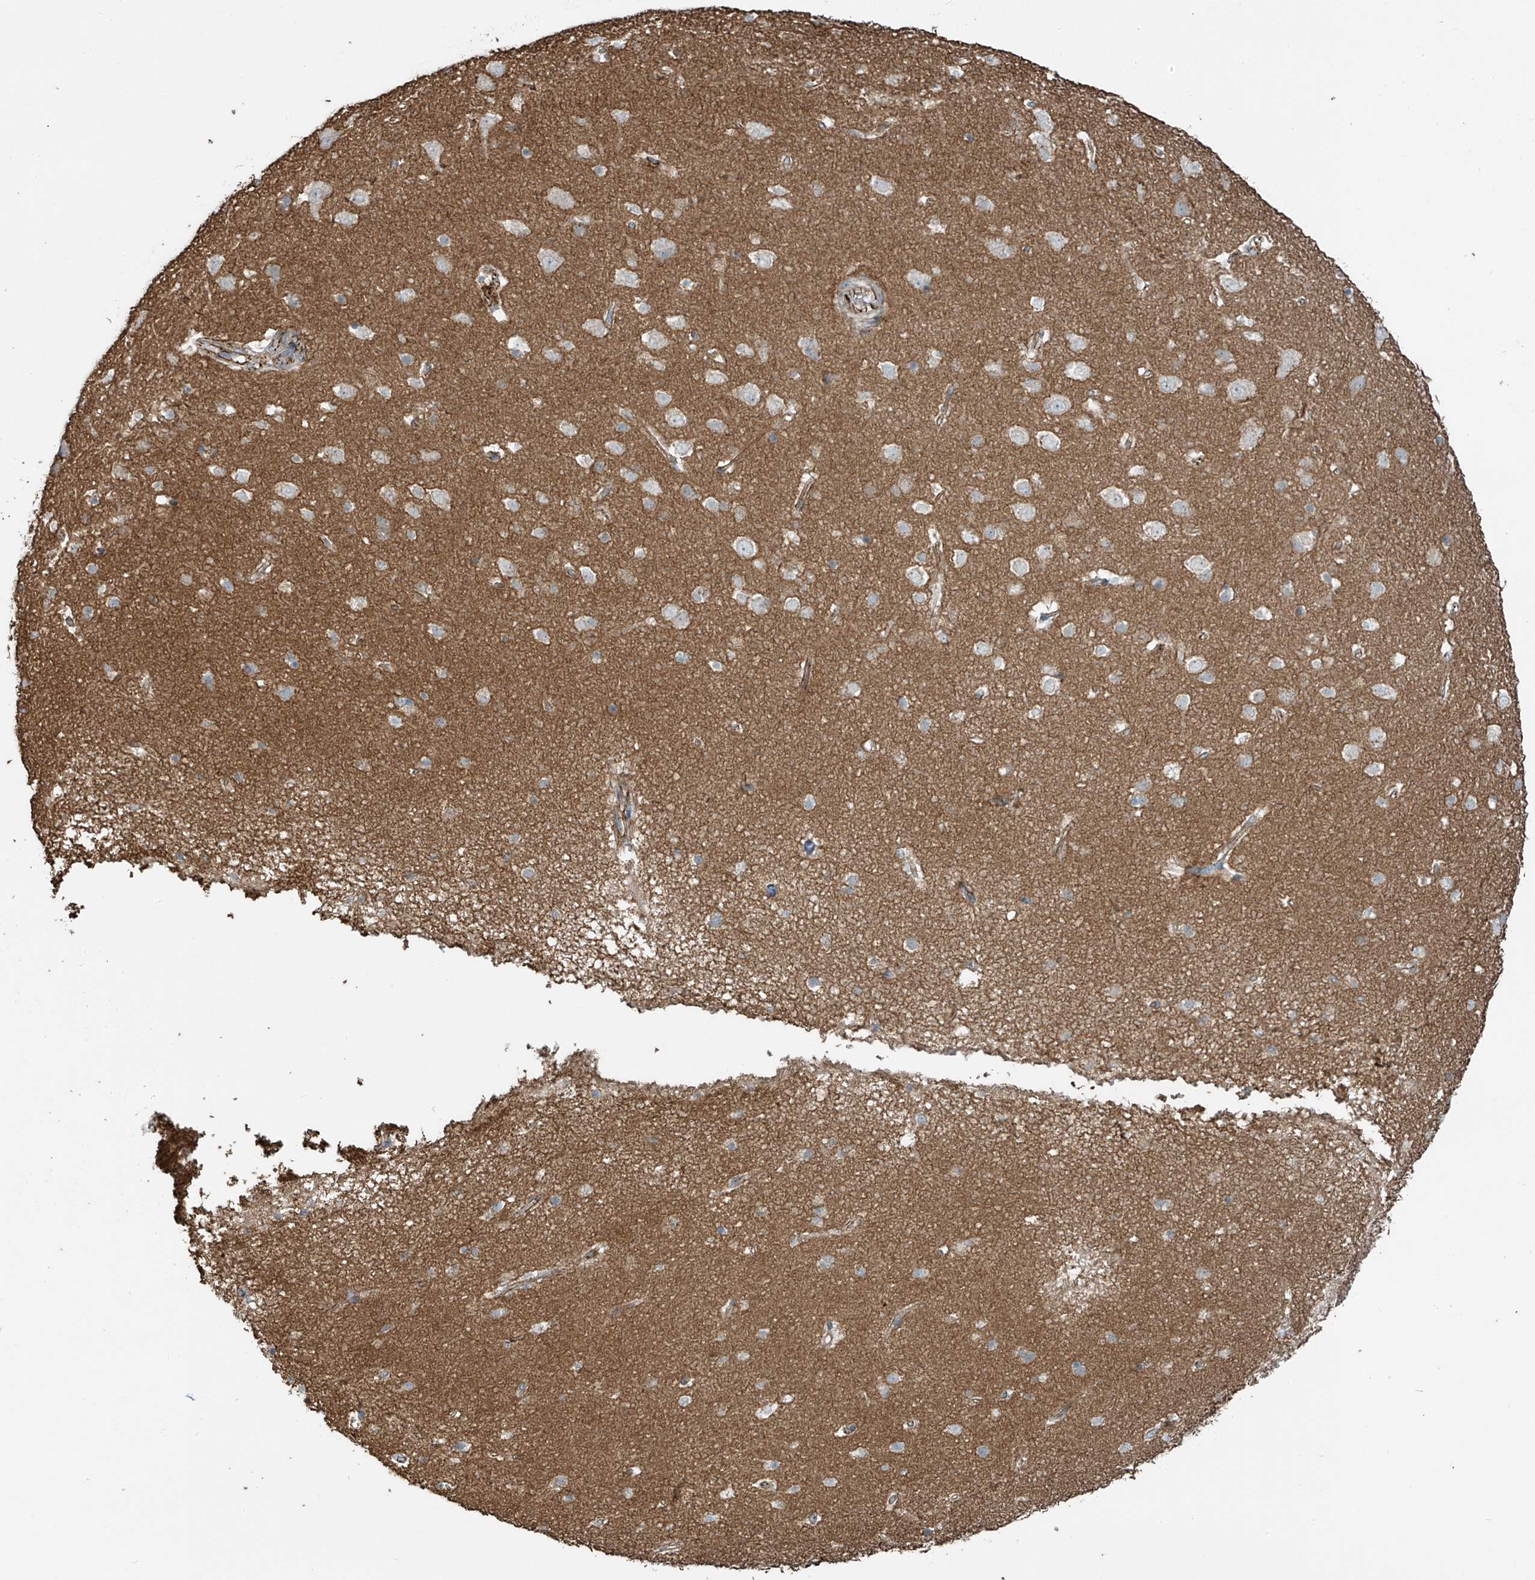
{"staining": {"intensity": "moderate", "quantity": "25%-75%", "location": "cytoplasmic/membranous"}, "tissue": "cerebral cortex", "cell_type": "Endothelial cells", "image_type": "normal", "snomed": [{"axis": "morphology", "description": "Normal tissue, NOS"}, {"axis": "topography", "description": "Cerebral cortex"}], "caption": "Unremarkable cerebral cortex reveals moderate cytoplasmic/membranous expression in approximately 25%-75% of endothelial cells.", "gene": "SLC9A2", "patient": {"sex": "male", "age": 54}}